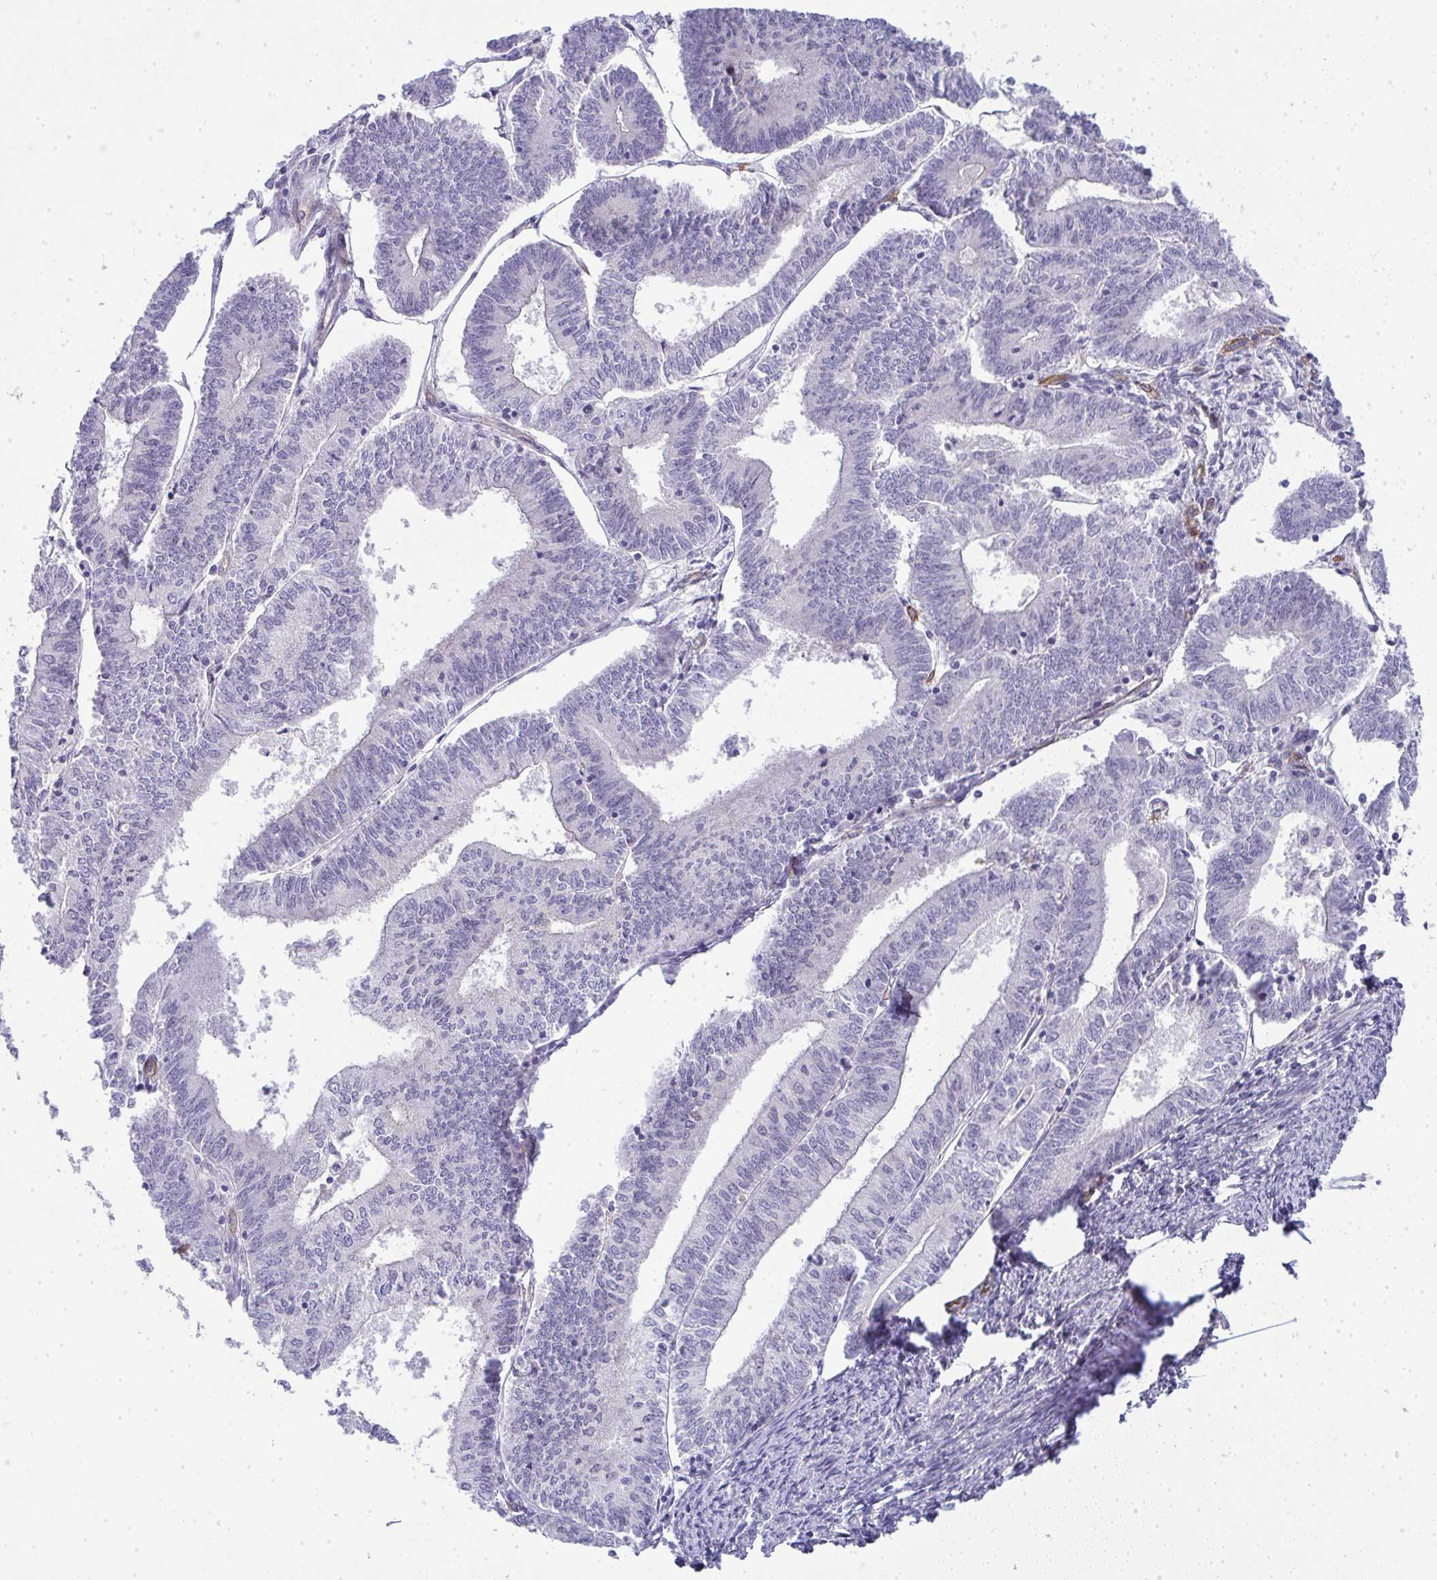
{"staining": {"intensity": "negative", "quantity": "none", "location": "none"}, "tissue": "endometrial cancer", "cell_type": "Tumor cells", "image_type": "cancer", "snomed": [{"axis": "morphology", "description": "Adenocarcinoma, NOS"}, {"axis": "topography", "description": "Endometrium"}], "caption": "IHC histopathology image of neoplastic tissue: human endometrial cancer (adenocarcinoma) stained with DAB shows no significant protein expression in tumor cells. Brightfield microscopy of immunohistochemistry stained with DAB (brown) and hematoxylin (blue), captured at high magnification.", "gene": "UBE2S", "patient": {"sex": "female", "age": 61}}